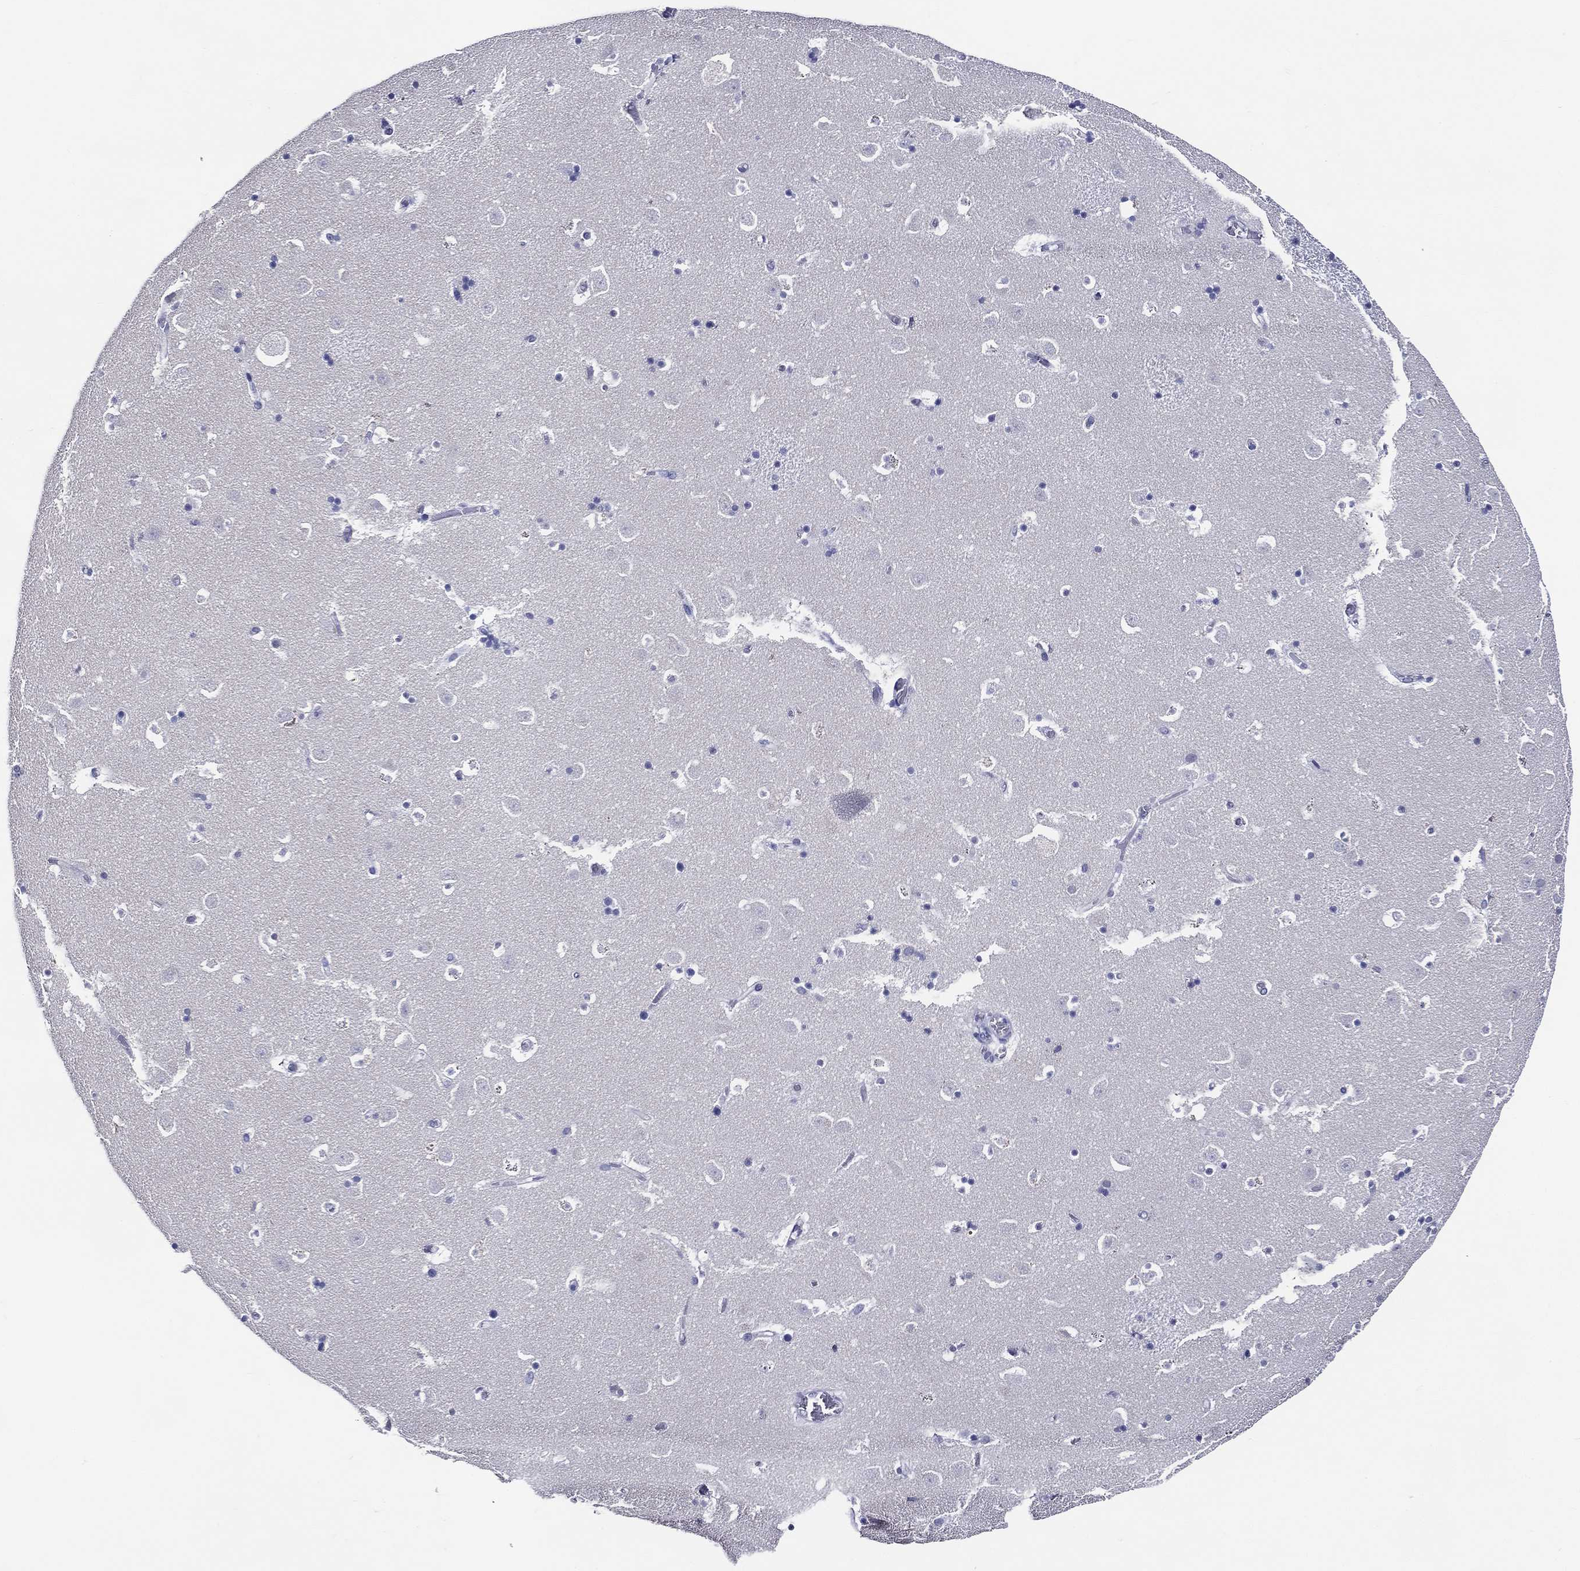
{"staining": {"intensity": "negative", "quantity": "none", "location": "none"}, "tissue": "caudate", "cell_type": "Glial cells", "image_type": "normal", "snomed": [{"axis": "morphology", "description": "Normal tissue, NOS"}, {"axis": "topography", "description": "Lateral ventricle wall"}], "caption": "The histopathology image exhibits no staining of glial cells in unremarkable caudate. (DAB immunohistochemistry (IHC), high magnification).", "gene": "ACE2", "patient": {"sex": "female", "age": 42}}